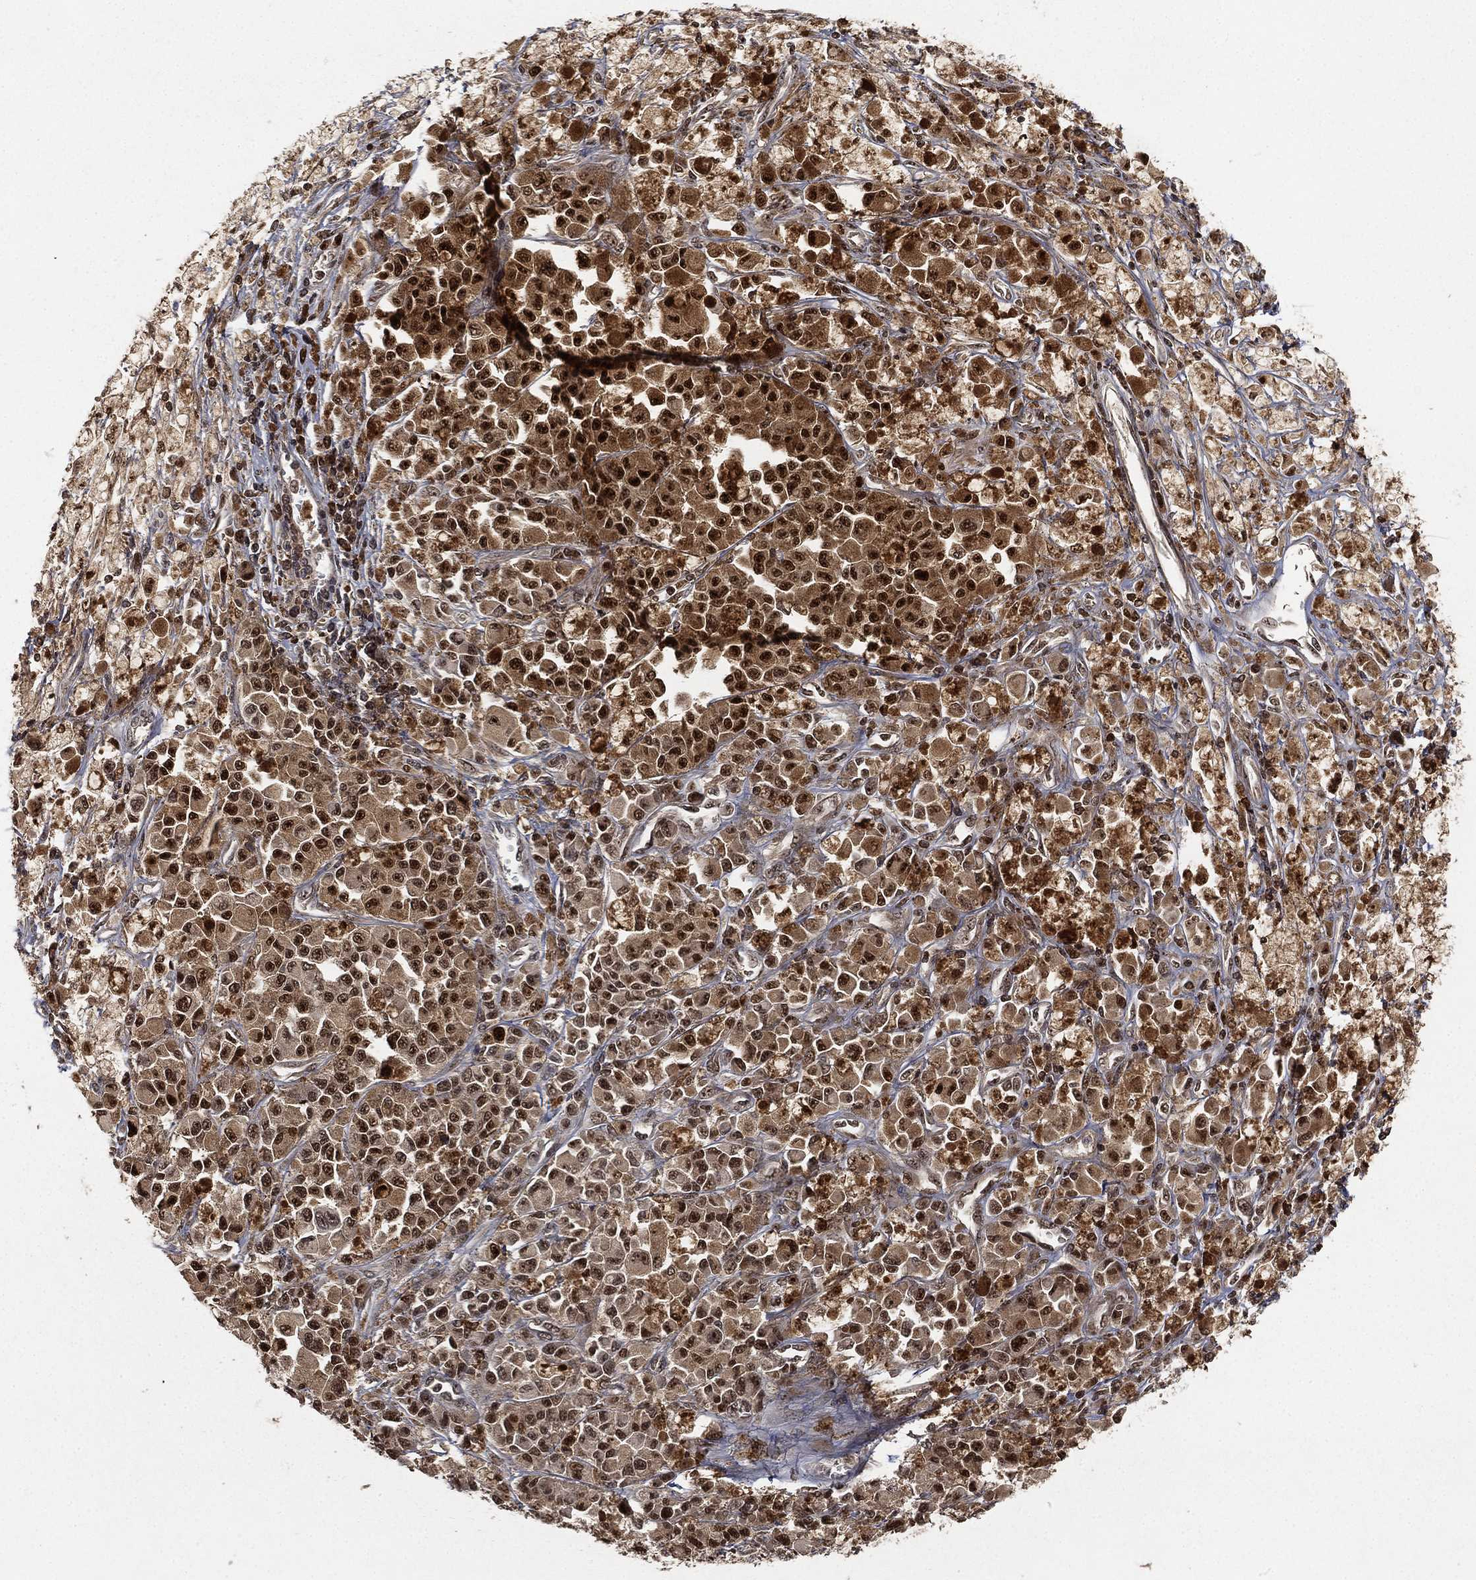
{"staining": {"intensity": "strong", "quantity": "25%-75%", "location": "nuclear"}, "tissue": "melanoma", "cell_type": "Tumor cells", "image_type": "cancer", "snomed": [{"axis": "morphology", "description": "Malignant melanoma, NOS"}, {"axis": "topography", "description": "Skin"}], "caption": "Approximately 25%-75% of tumor cells in malignant melanoma exhibit strong nuclear protein expression as visualized by brown immunohistochemical staining.", "gene": "WDR26", "patient": {"sex": "female", "age": 58}}